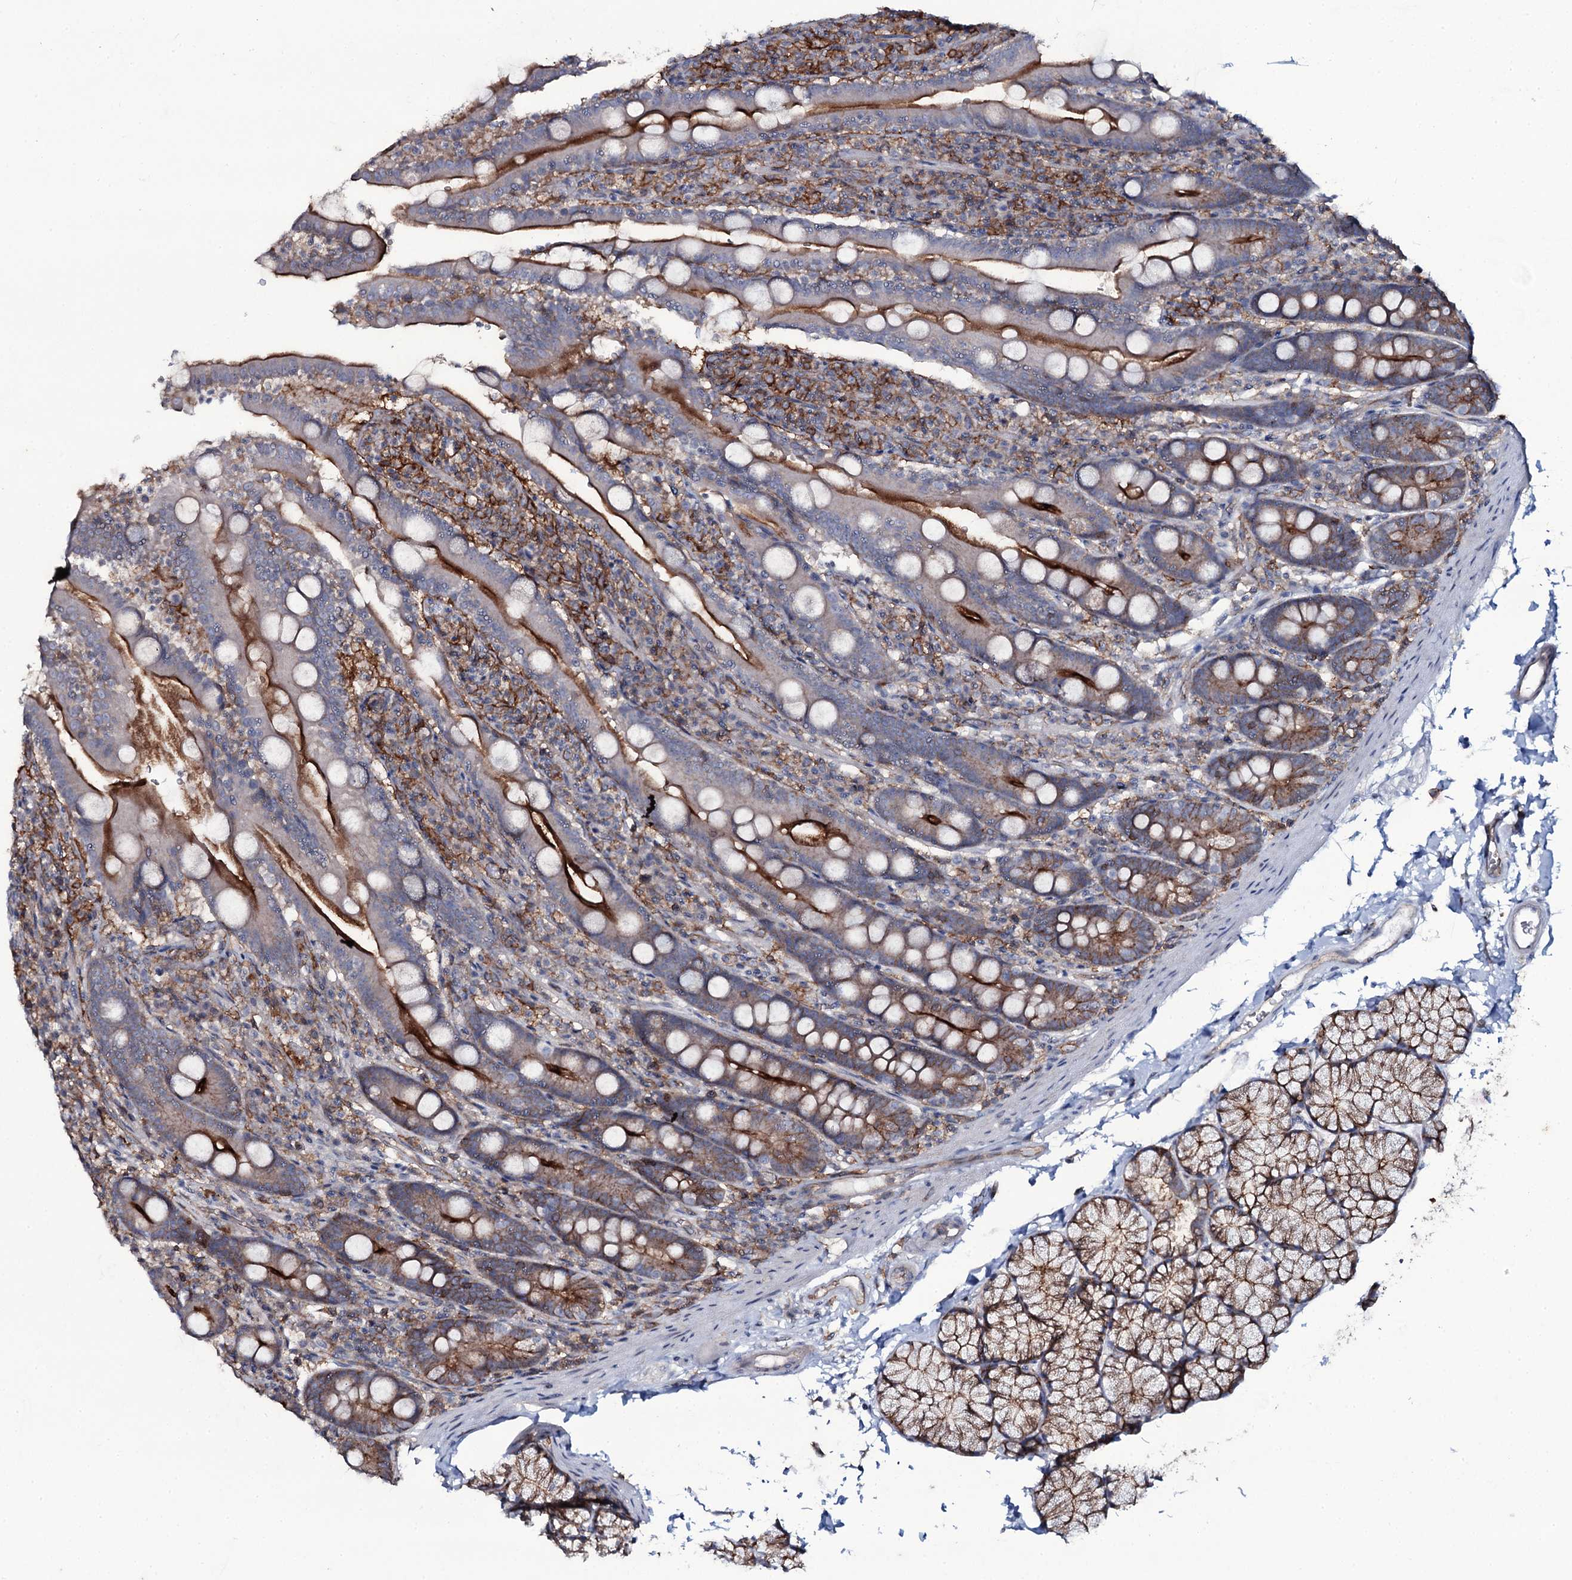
{"staining": {"intensity": "strong", "quantity": "25%-75%", "location": "cytoplasmic/membranous"}, "tissue": "duodenum", "cell_type": "Glandular cells", "image_type": "normal", "snomed": [{"axis": "morphology", "description": "Normal tissue, NOS"}, {"axis": "topography", "description": "Duodenum"}], "caption": "A brown stain labels strong cytoplasmic/membranous staining of a protein in glandular cells of normal human duodenum. The staining is performed using DAB (3,3'-diaminobenzidine) brown chromogen to label protein expression. The nuclei are counter-stained blue using hematoxylin.", "gene": "SNAP23", "patient": {"sex": "male", "age": 35}}